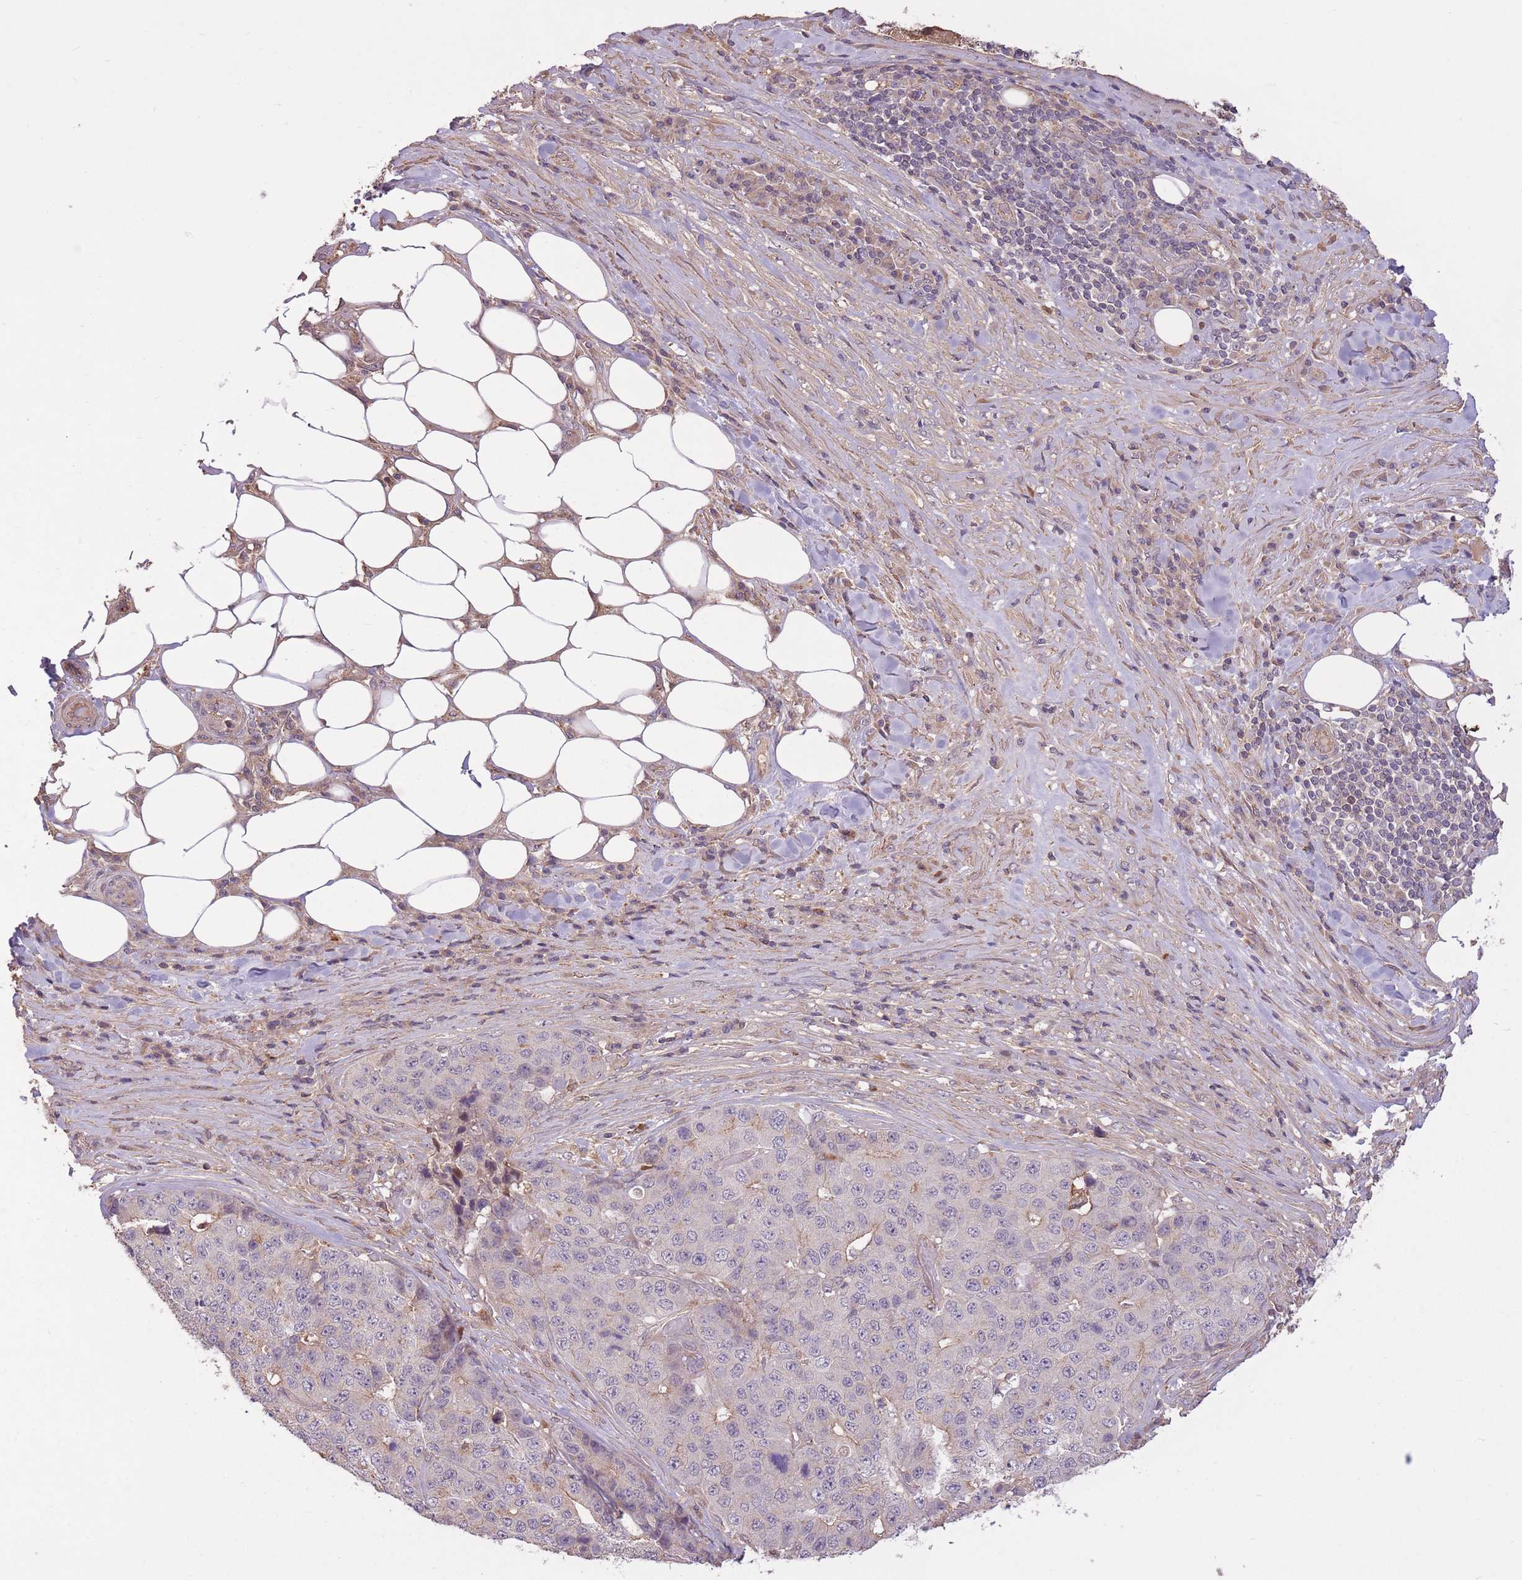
{"staining": {"intensity": "negative", "quantity": "none", "location": "none"}, "tissue": "stomach cancer", "cell_type": "Tumor cells", "image_type": "cancer", "snomed": [{"axis": "morphology", "description": "Adenocarcinoma, NOS"}, {"axis": "topography", "description": "Stomach"}], "caption": "Immunohistochemistry (IHC) histopathology image of stomach cancer stained for a protein (brown), which exhibits no positivity in tumor cells. The staining was performed using DAB to visualize the protein expression in brown, while the nuclei were stained in blue with hematoxylin (Magnification: 20x).", "gene": "POLR3F", "patient": {"sex": "male", "age": 71}}